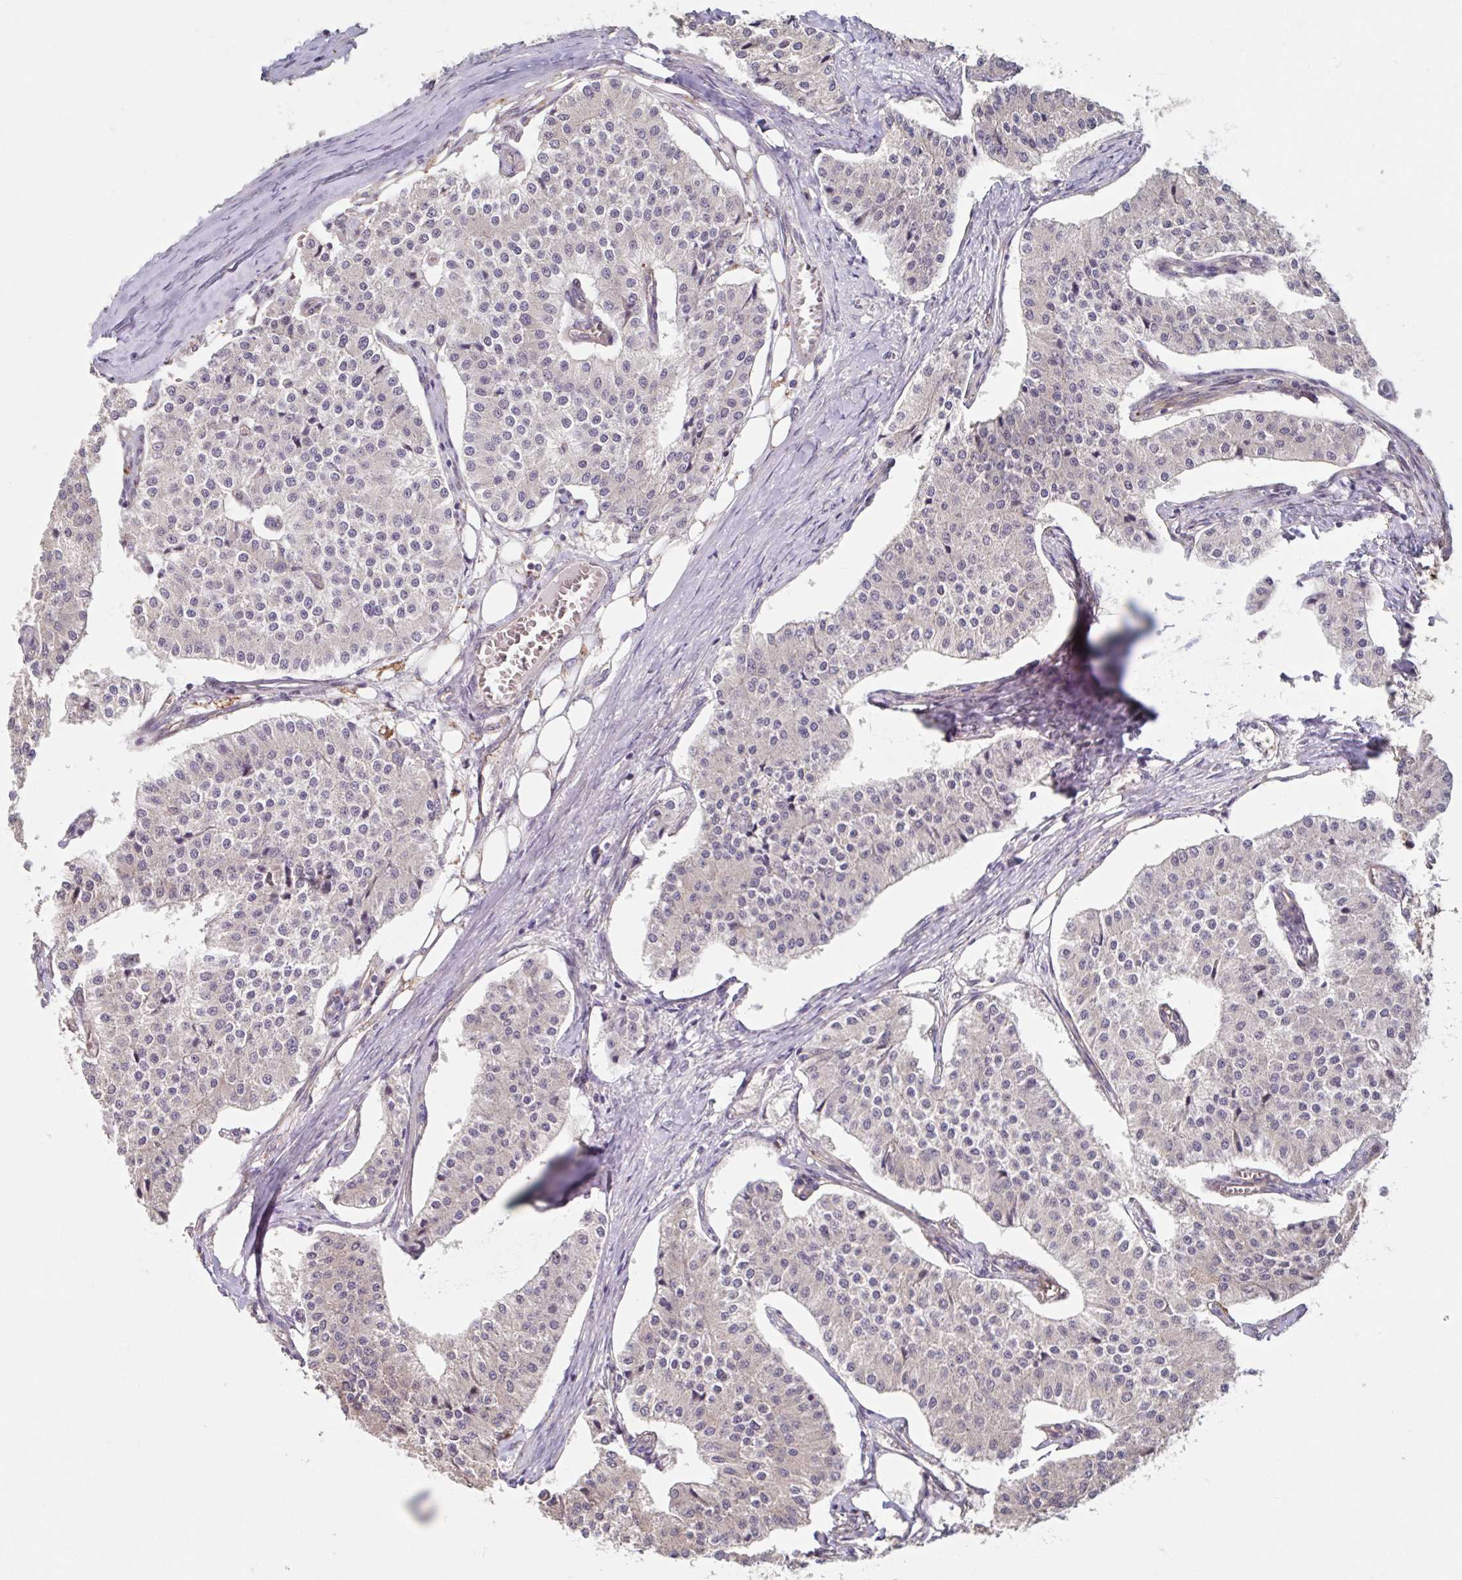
{"staining": {"intensity": "negative", "quantity": "none", "location": "none"}, "tissue": "carcinoid", "cell_type": "Tumor cells", "image_type": "cancer", "snomed": [{"axis": "morphology", "description": "Carcinoid, malignant, NOS"}, {"axis": "topography", "description": "Colon"}], "caption": "This is an IHC histopathology image of malignant carcinoid. There is no staining in tumor cells.", "gene": "STYXL1", "patient": {"sex": "female", "age": 52}}